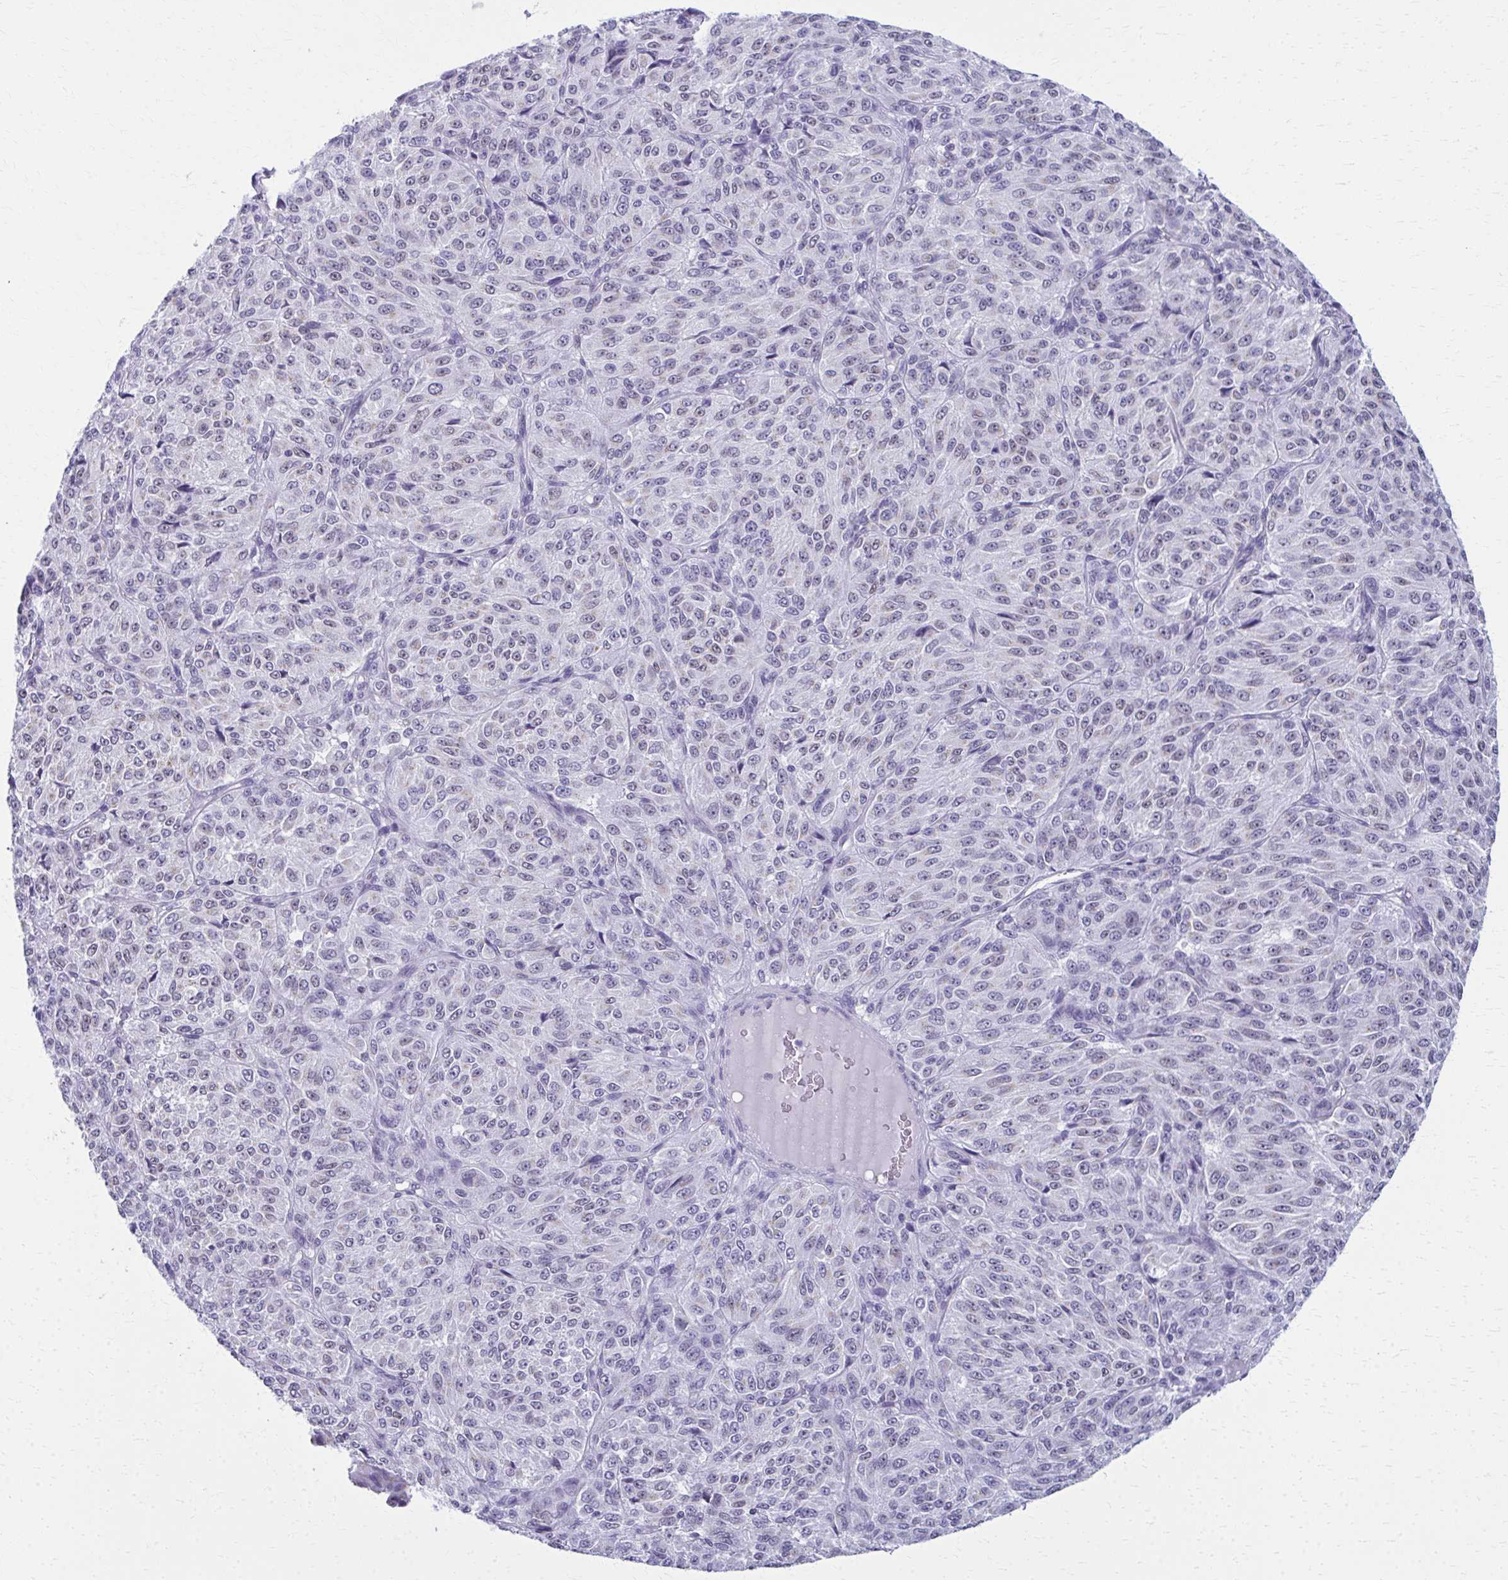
{"staining": {"intensity": "weak", "quantity": "<25%", "location": "cytoplasmic/membranous,nuclear"}, "tissue": "melanoma", "cell_type": "Tumor cells", "image_type": "cancer", "snomed": [{"axis": "morphology", "description": "Malignant melanoma, Metastatic site"}, {"axis": "topography", "description": "Brain"}], "caption": "A micrograph of human melanoma is negative for staining in tumor cells.", "gene": "SCLY", "patient": {"sex": "female", "age": 56}}